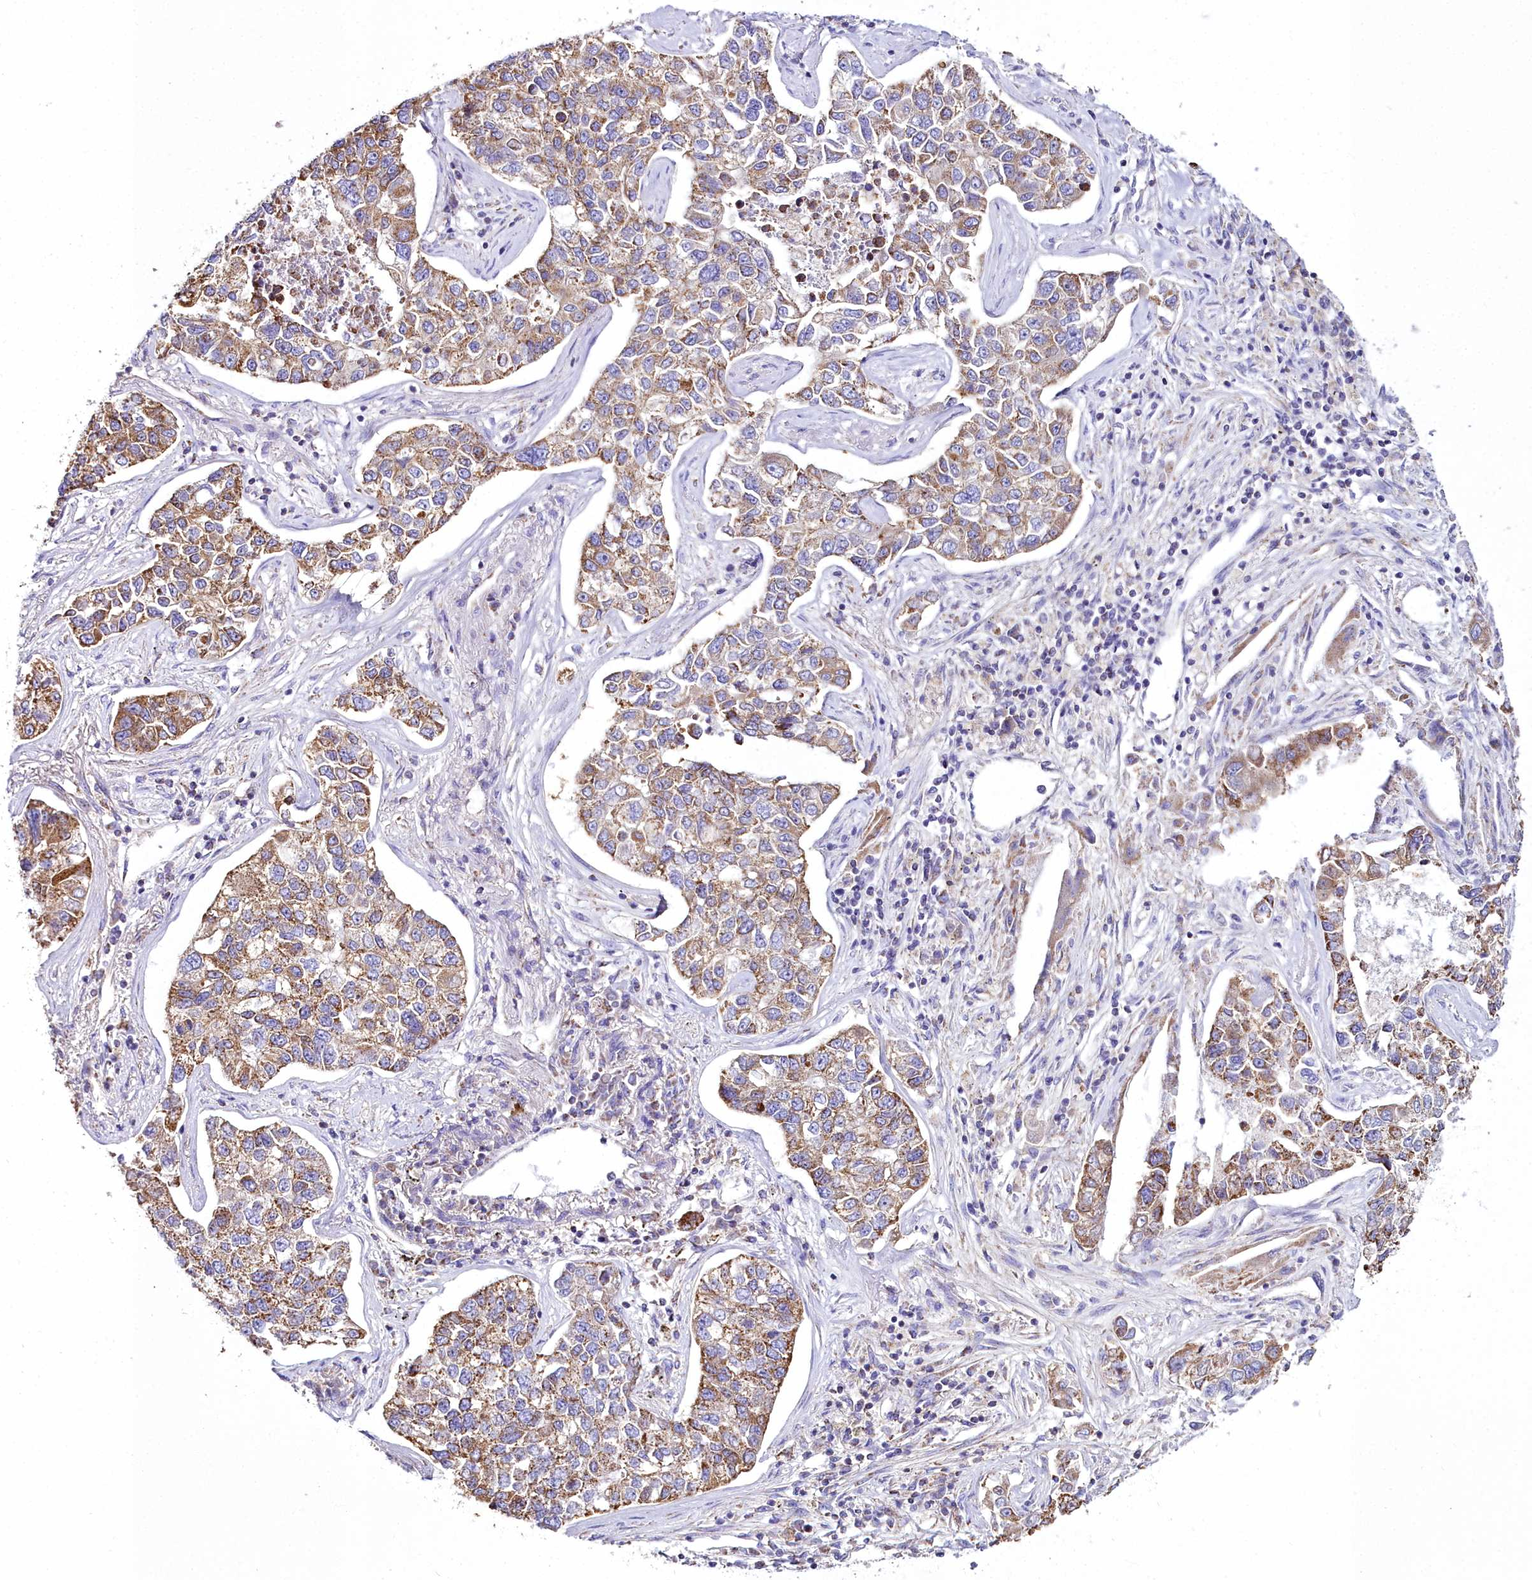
{"staining": {"intensity": "moderate", "quantity": ">75%", "location": "cytoplasmic/membranous"}, "tissue": "lung cancer", "cell_type": "Tumor cells", "image_type": "cancer", "snomed": [{"axis": "morphology", "description": "Adenocarcinoma, NOS"}, {"axis": "topography", "description": "Lung"}], "caption": "High-magnification brightfield microscopy of lung cancer (adenocarcinoma) stained with DAB (brown) and counterstained with hematoxylin (blue). tumor cells exhibit moderate cytoplasmic/membranous positivity is present in approximately>75% of cells.", "gene": "WDFY3", "patient": {"sex": "male", "age": 49}}